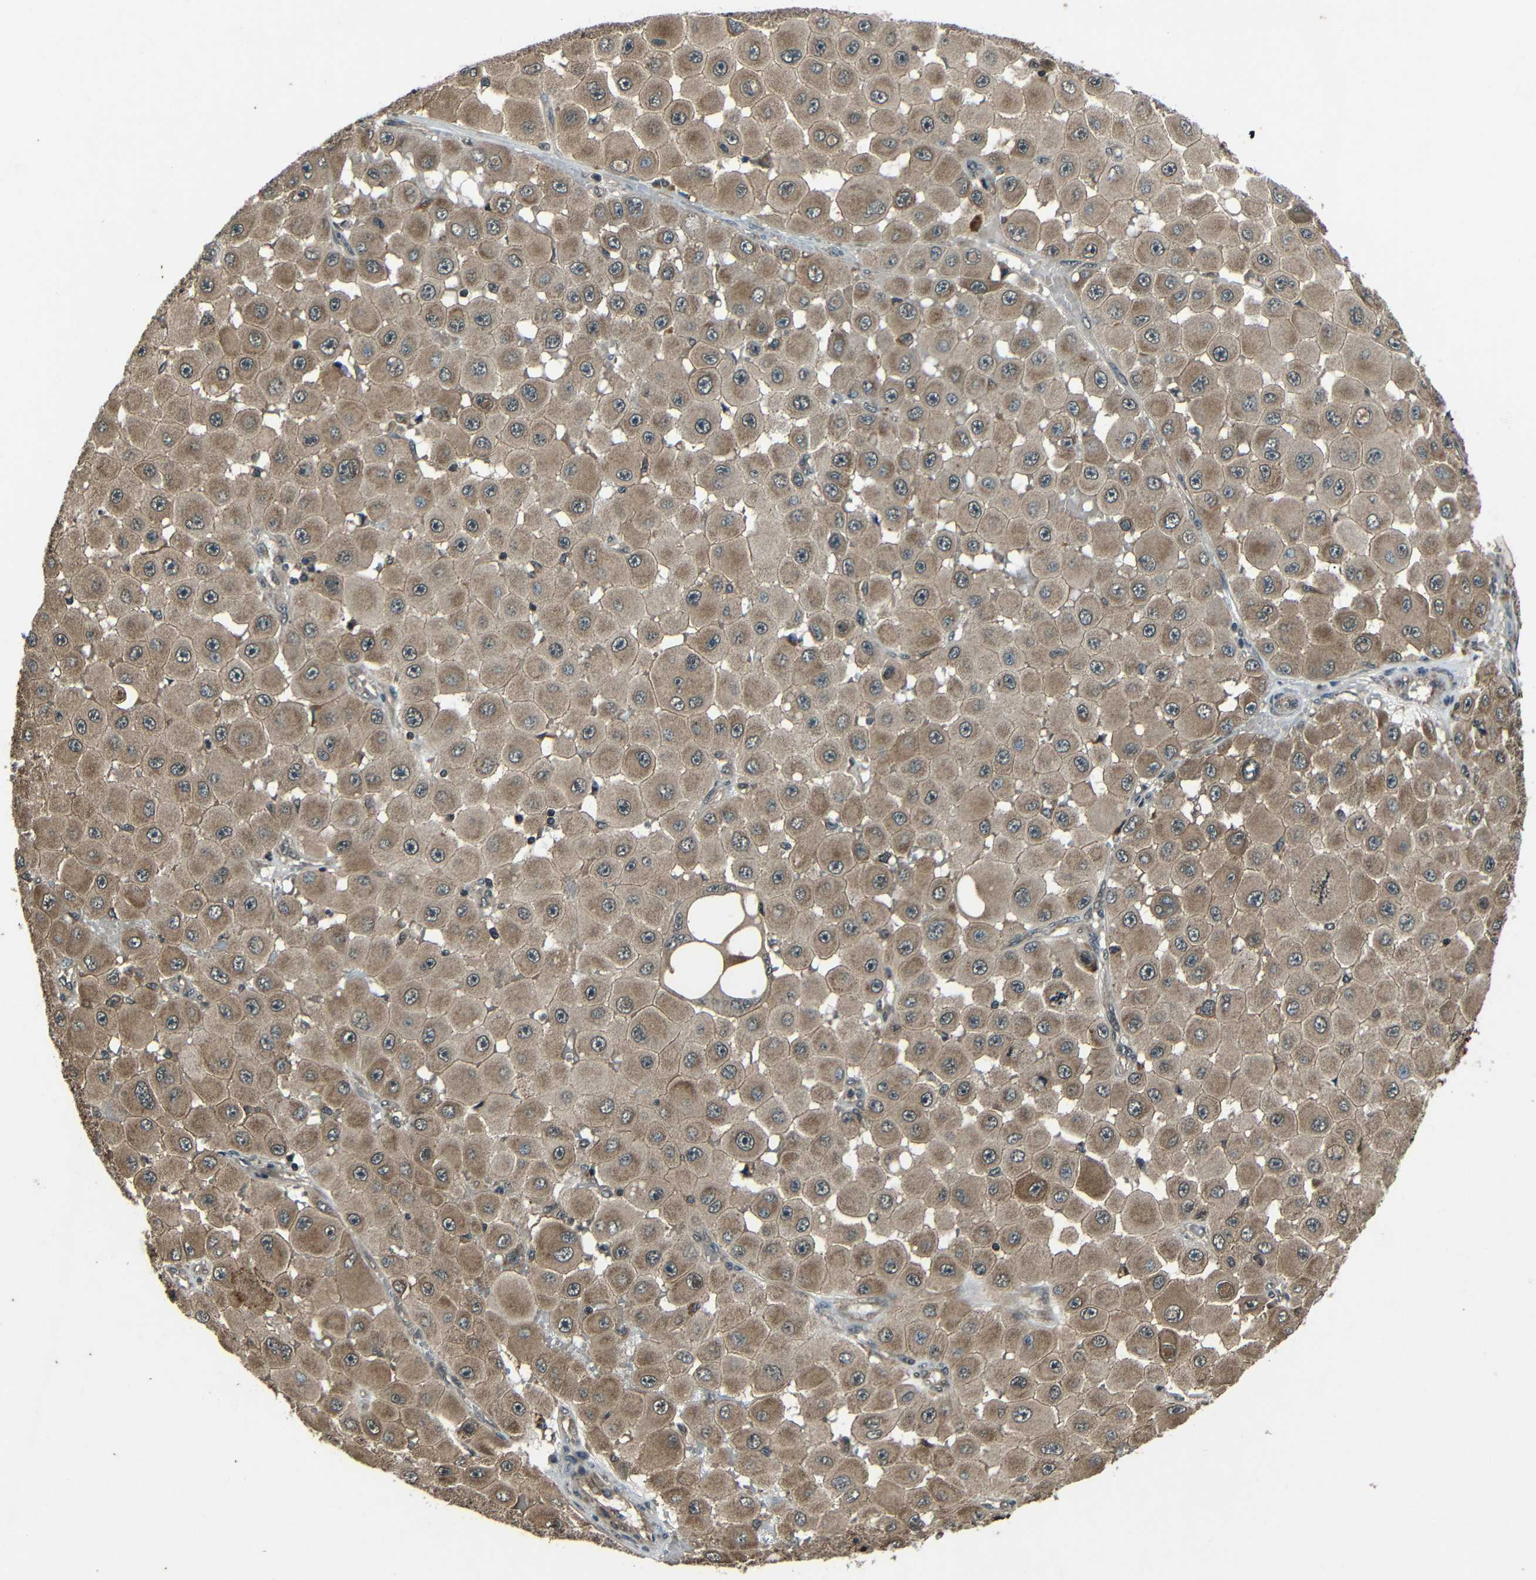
{"staining": {"intensity": "moderate", "quantity": ">75%", "location": "cytoplasmic/membranous,nuclear"}, "tissue": "melanoma", "cell_type": "Tumor cells", "image_type": "cancer", "snomed": [{"axis": "morphology", "description": "Malignant melanoma, NOS"}, {"axis": "topography", "description": "Skin"}], "caption": "Approximately >75% of tumor cells in melanoma display moderate cytoplasmic/membranous and nuclear protein positivity as visualized by brown immunohistochemical staining.", "gene": "PLK2", "patient": {"sex": "female", "age": 81}}